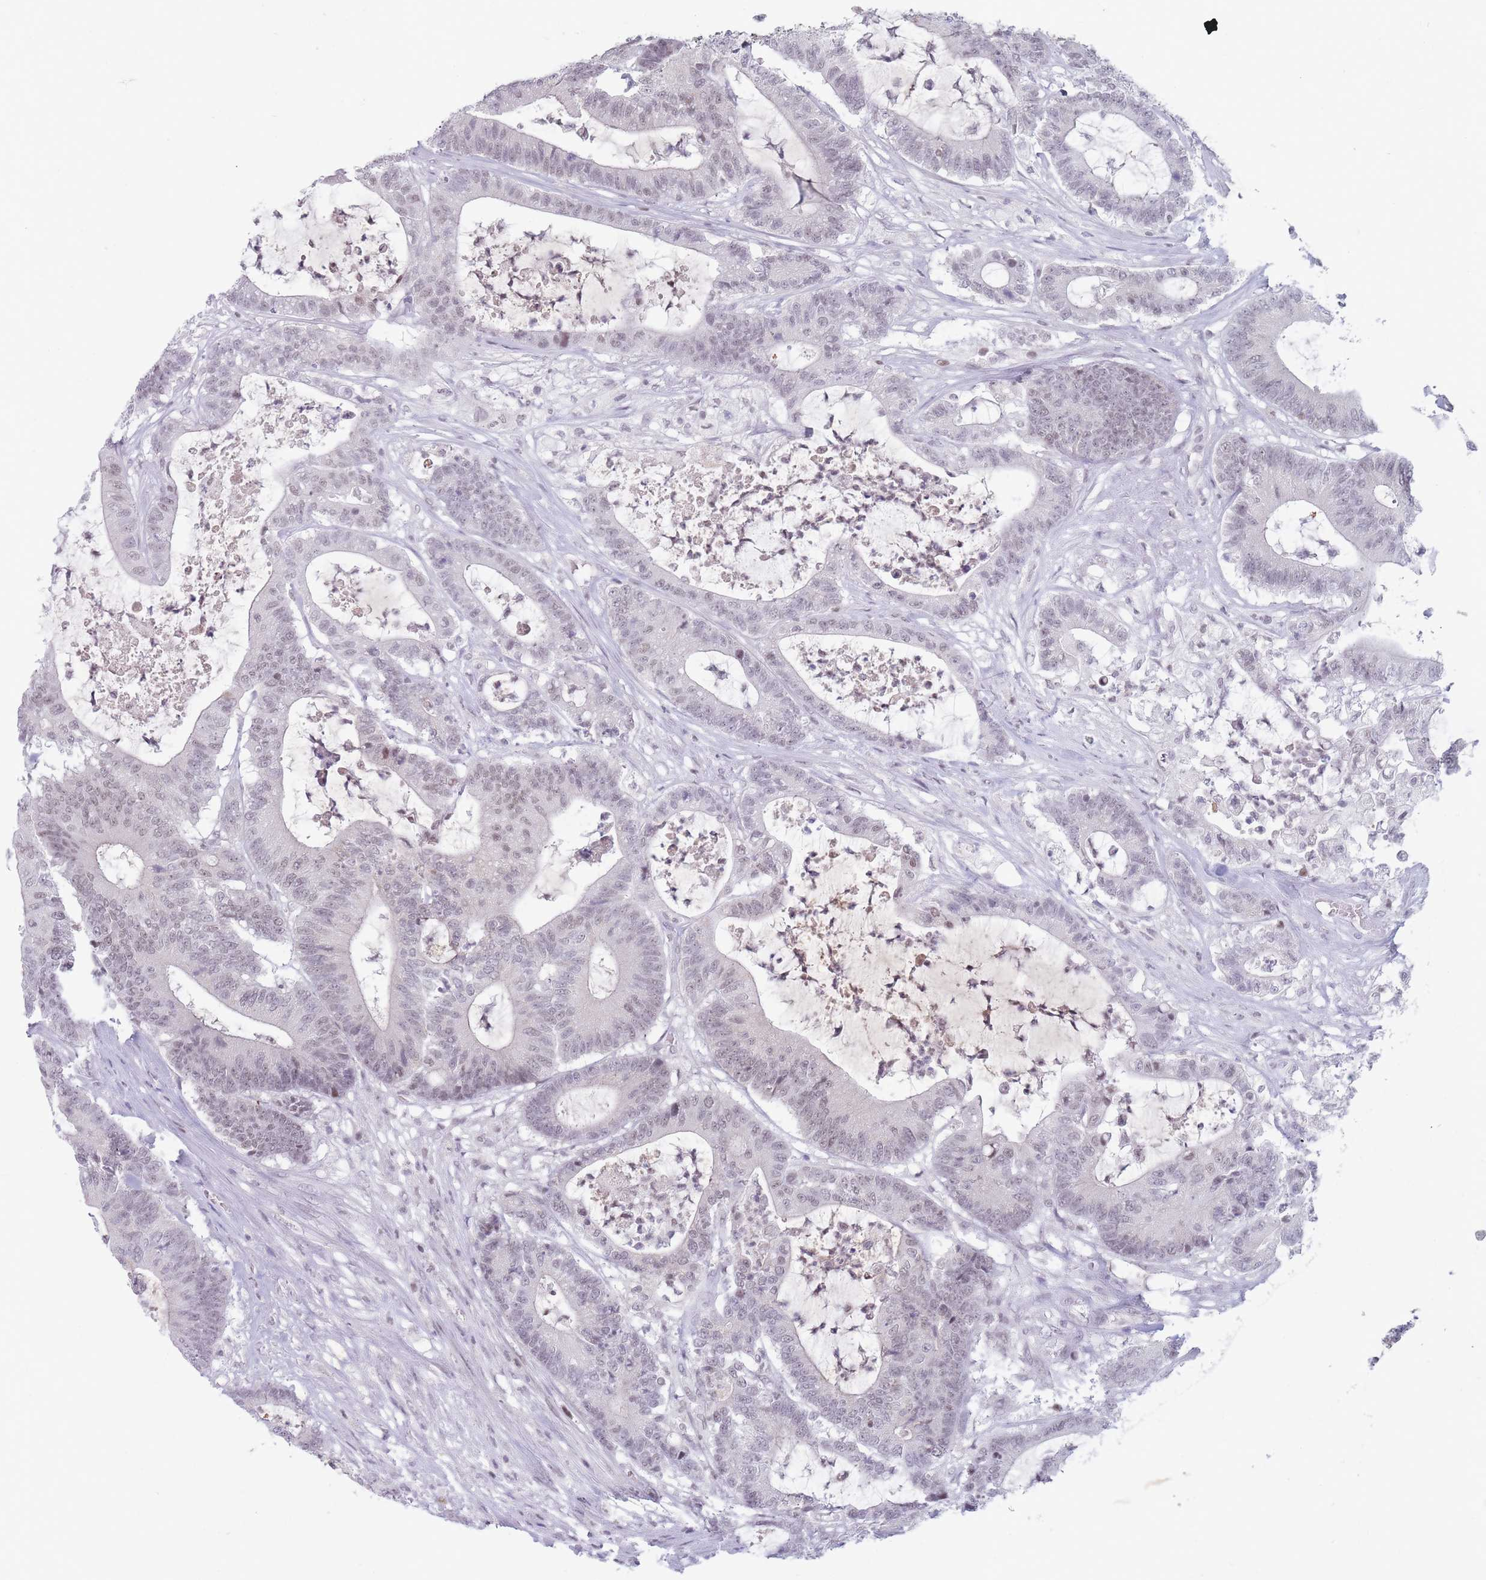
{"staining": {"intensity": "weak", "quantity": "<25%", "location": "nuclear"}, "tissue": "colorectal cancer", "cell_type": "Tumor cells", "image_type": "cancer", "snomed": [{"axis": "morphology", "description": "Adenocarcinoma, NOS"}, {"axis": "topography", "description": "Colon"}], "caption": "Immunohistochemistry image of human colorectal cancer (adenocarcinoma) stained for a protein (brown), which demonstrates no staining in tumor cells. (DAB immunohistochemistry (IHC) visualized using brightfield microscopy, high magnification).", "gene": "ARID3B", "patient": {"sex": "female", "age": 84}}